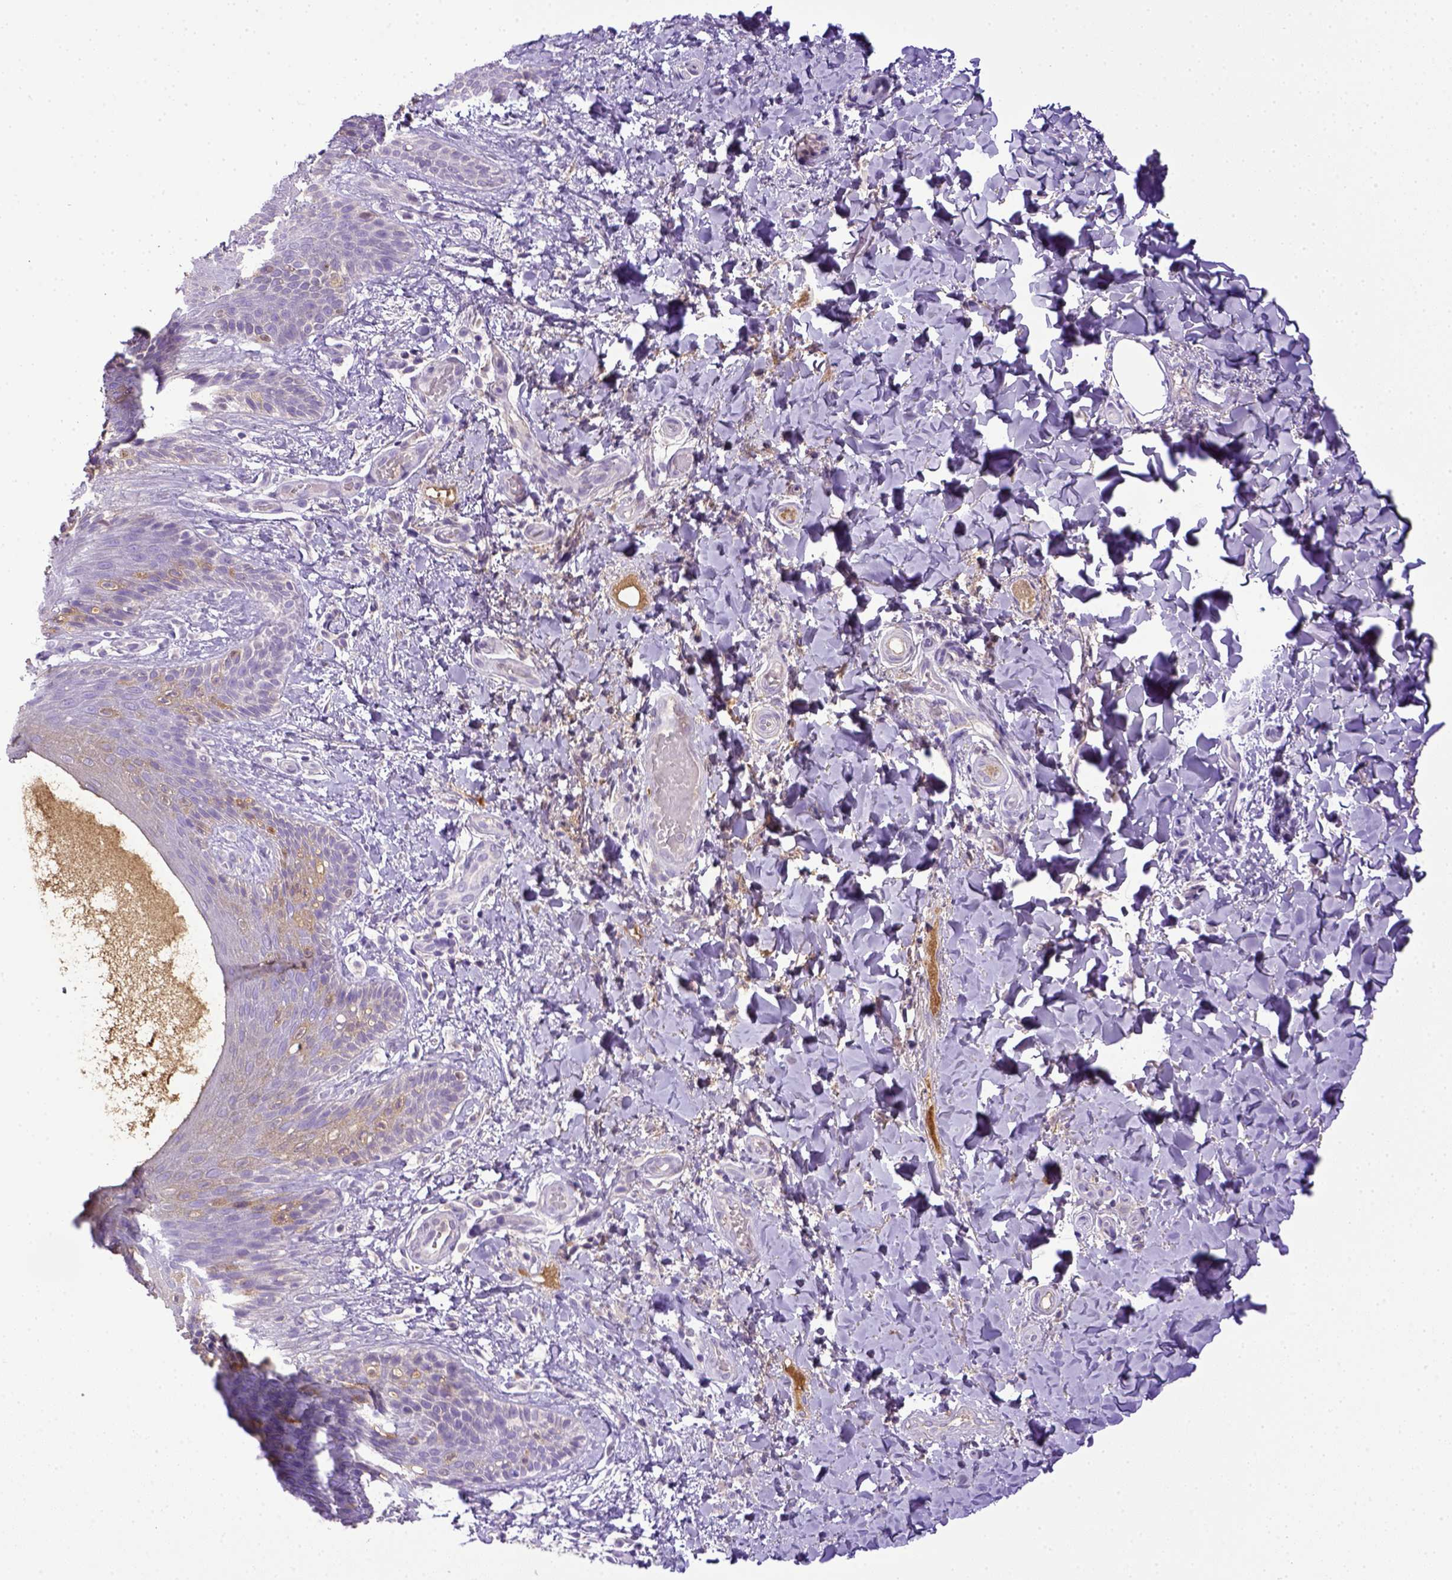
{"staining": {"intensity": "negative", "quantity": "none", "location": "none"}, "tissue": "skin", "cell_type": "Epidermal cells", "image_type": "normal", "snomed": [{"axis": "morphology", "description": "Normal tissue, NOS"}, {"axis": "topography", "description": "Anal"}], "caption": "There is no significant positivity in epidermal cells of skin. (Brightfield microscopy of DAB (3,3'-diaminobenzidine) IHC at high magnification).", "gene": "ITIH4", "patient": {"sex": "male", "age": 36}}